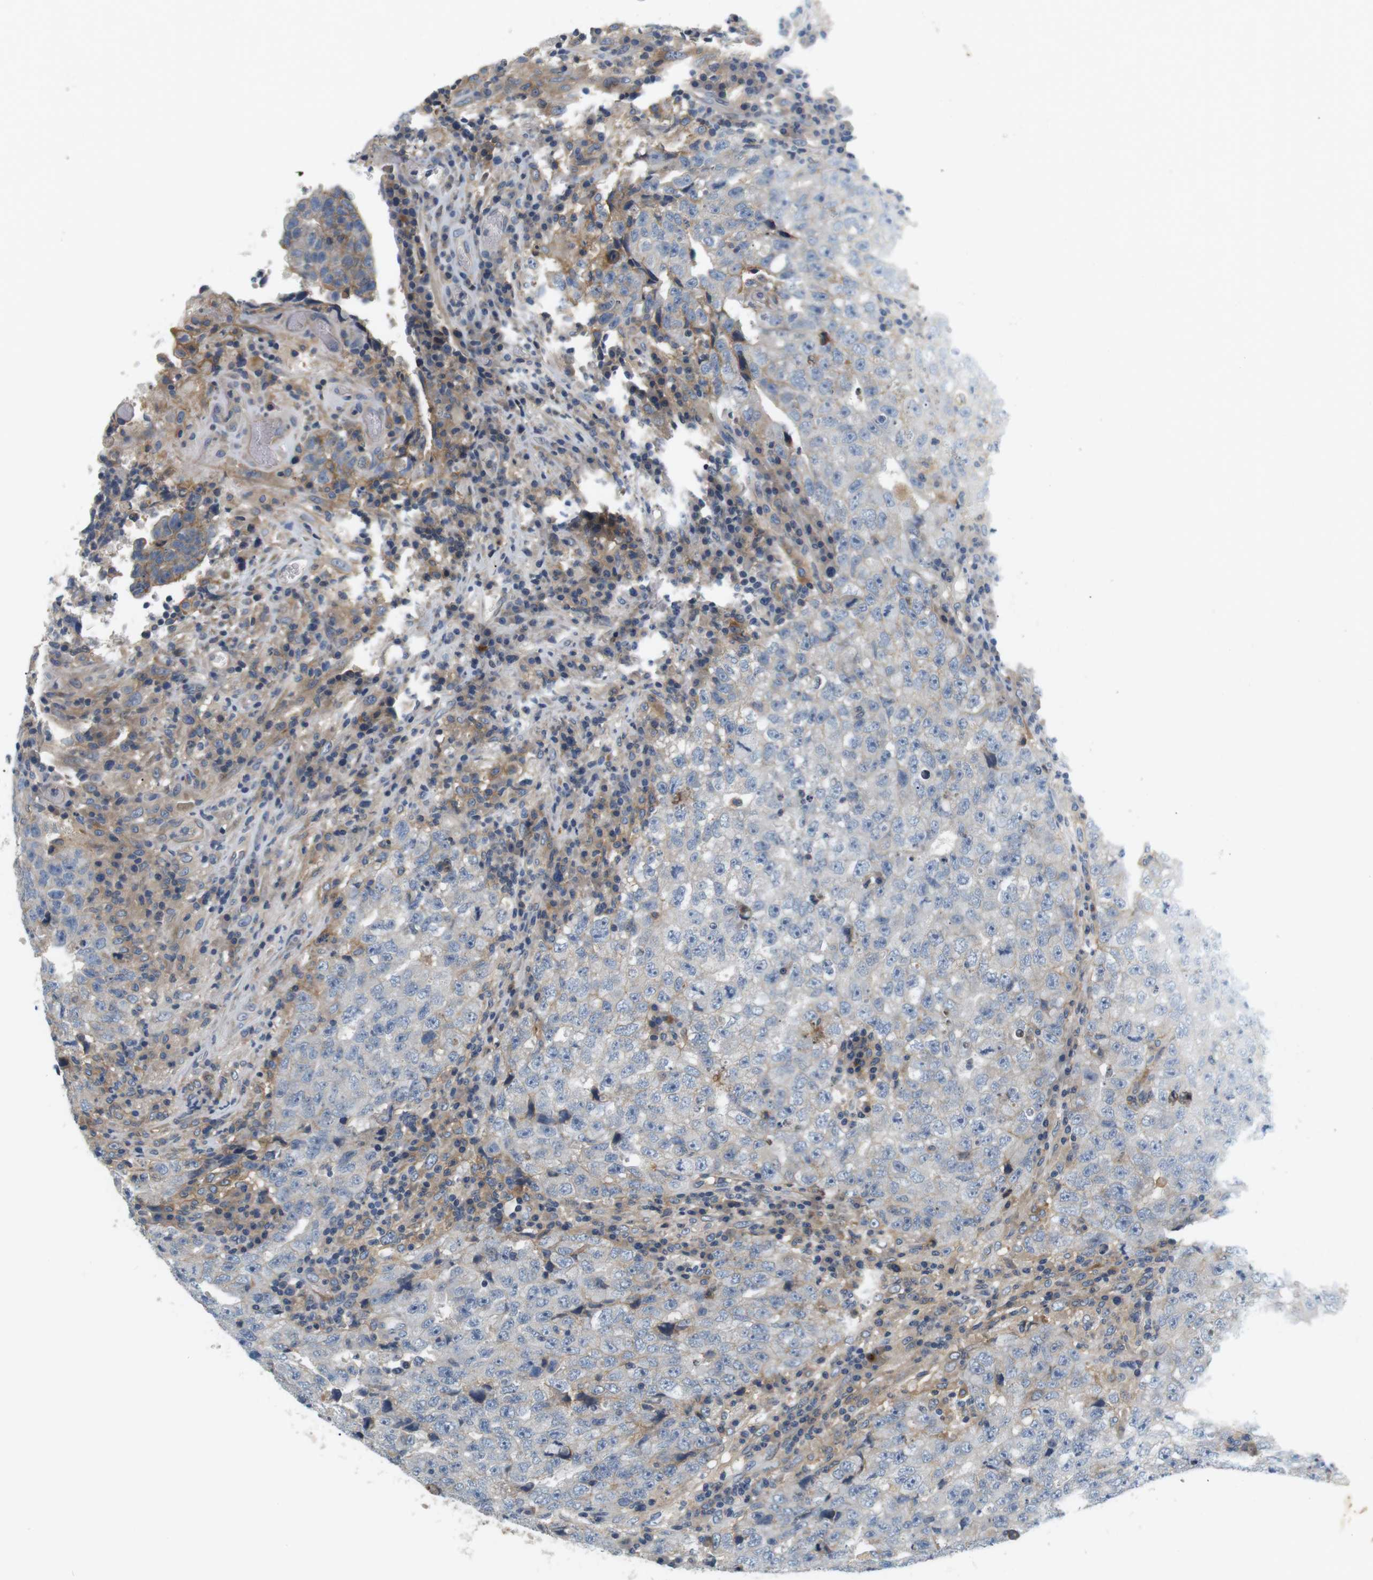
{"staining": {"intensity": "negative", "quantity": "none", "location": "none"}, "tissue": "testis cancer", "cell_type": "Tumor cells", "image_type": "cancer", "snomed": [{"axis": "morphology", "description": "Necrosis, NOS"}, {"axis": "morphology", "description": "Carcinoma, Embryonal, NOS"}, {"axis": "topography", "description": "Testis"}], "caption": "An IHC photomicrograph of testis cancer is shown. There is no staining in tumor cells of testis cancer.", "gene": "SLC30A1", "patient": {"sex": "male", "age": 19}}